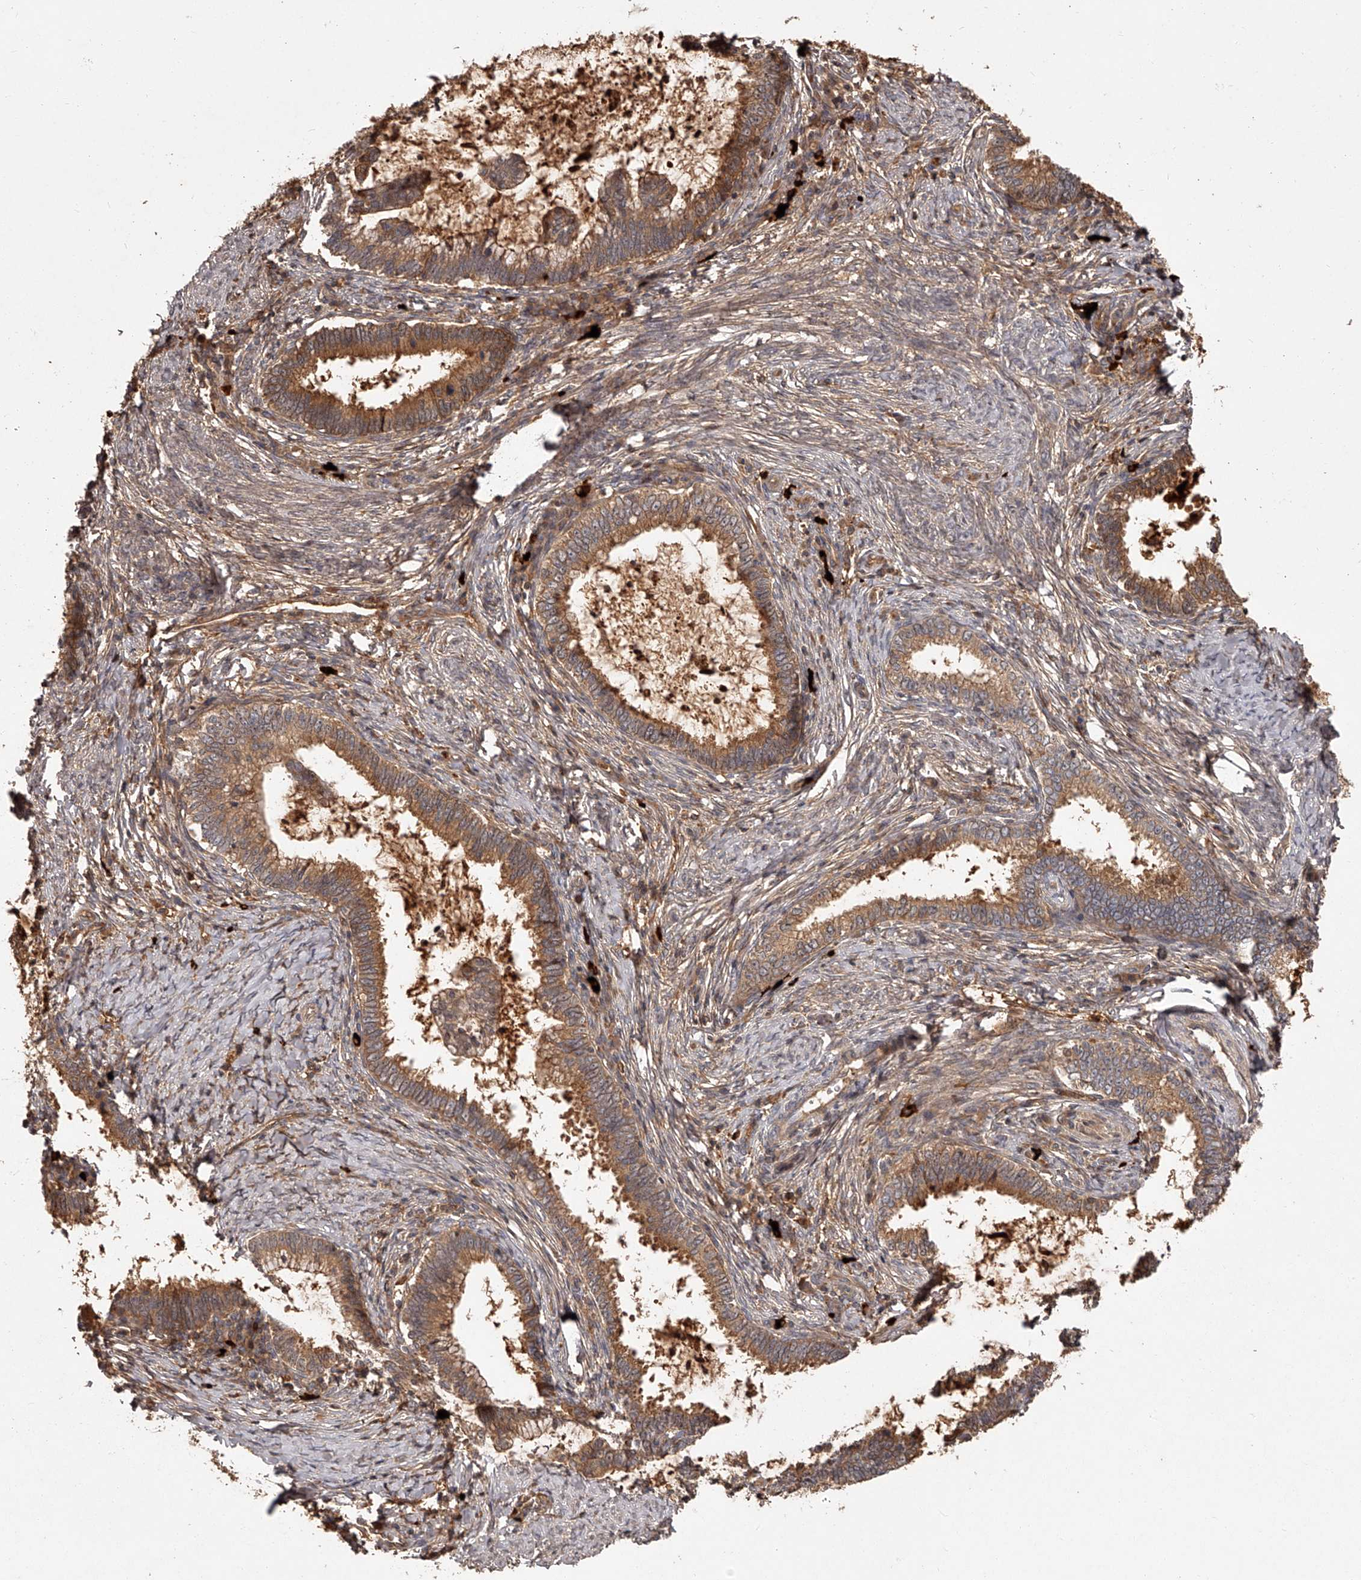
{"staining": {"intensity": "moderate", "quantity": ">75%", "location": "cytoplasmic/membranous"}, "tissue": "cervical cancer", "cell_type": "Tumor cells", "image_type": "cancer", "snomed": [{"axis": "morphology", "description": "Adenocarcinoma, NOS"}, {"axis": "topography", "description": "Cervix"}], "caption": "This histopathology image exhibits cervical cancer stained with immunohistochemistry (IHC) to label a protein in brown. The cytoplasmic/membranous of tumor cells show moderate positivity for the protein. Nuclei are counter-stained blue.", "gene": "CRYZL1", "patient": {"sex": "female", "age": 36}}